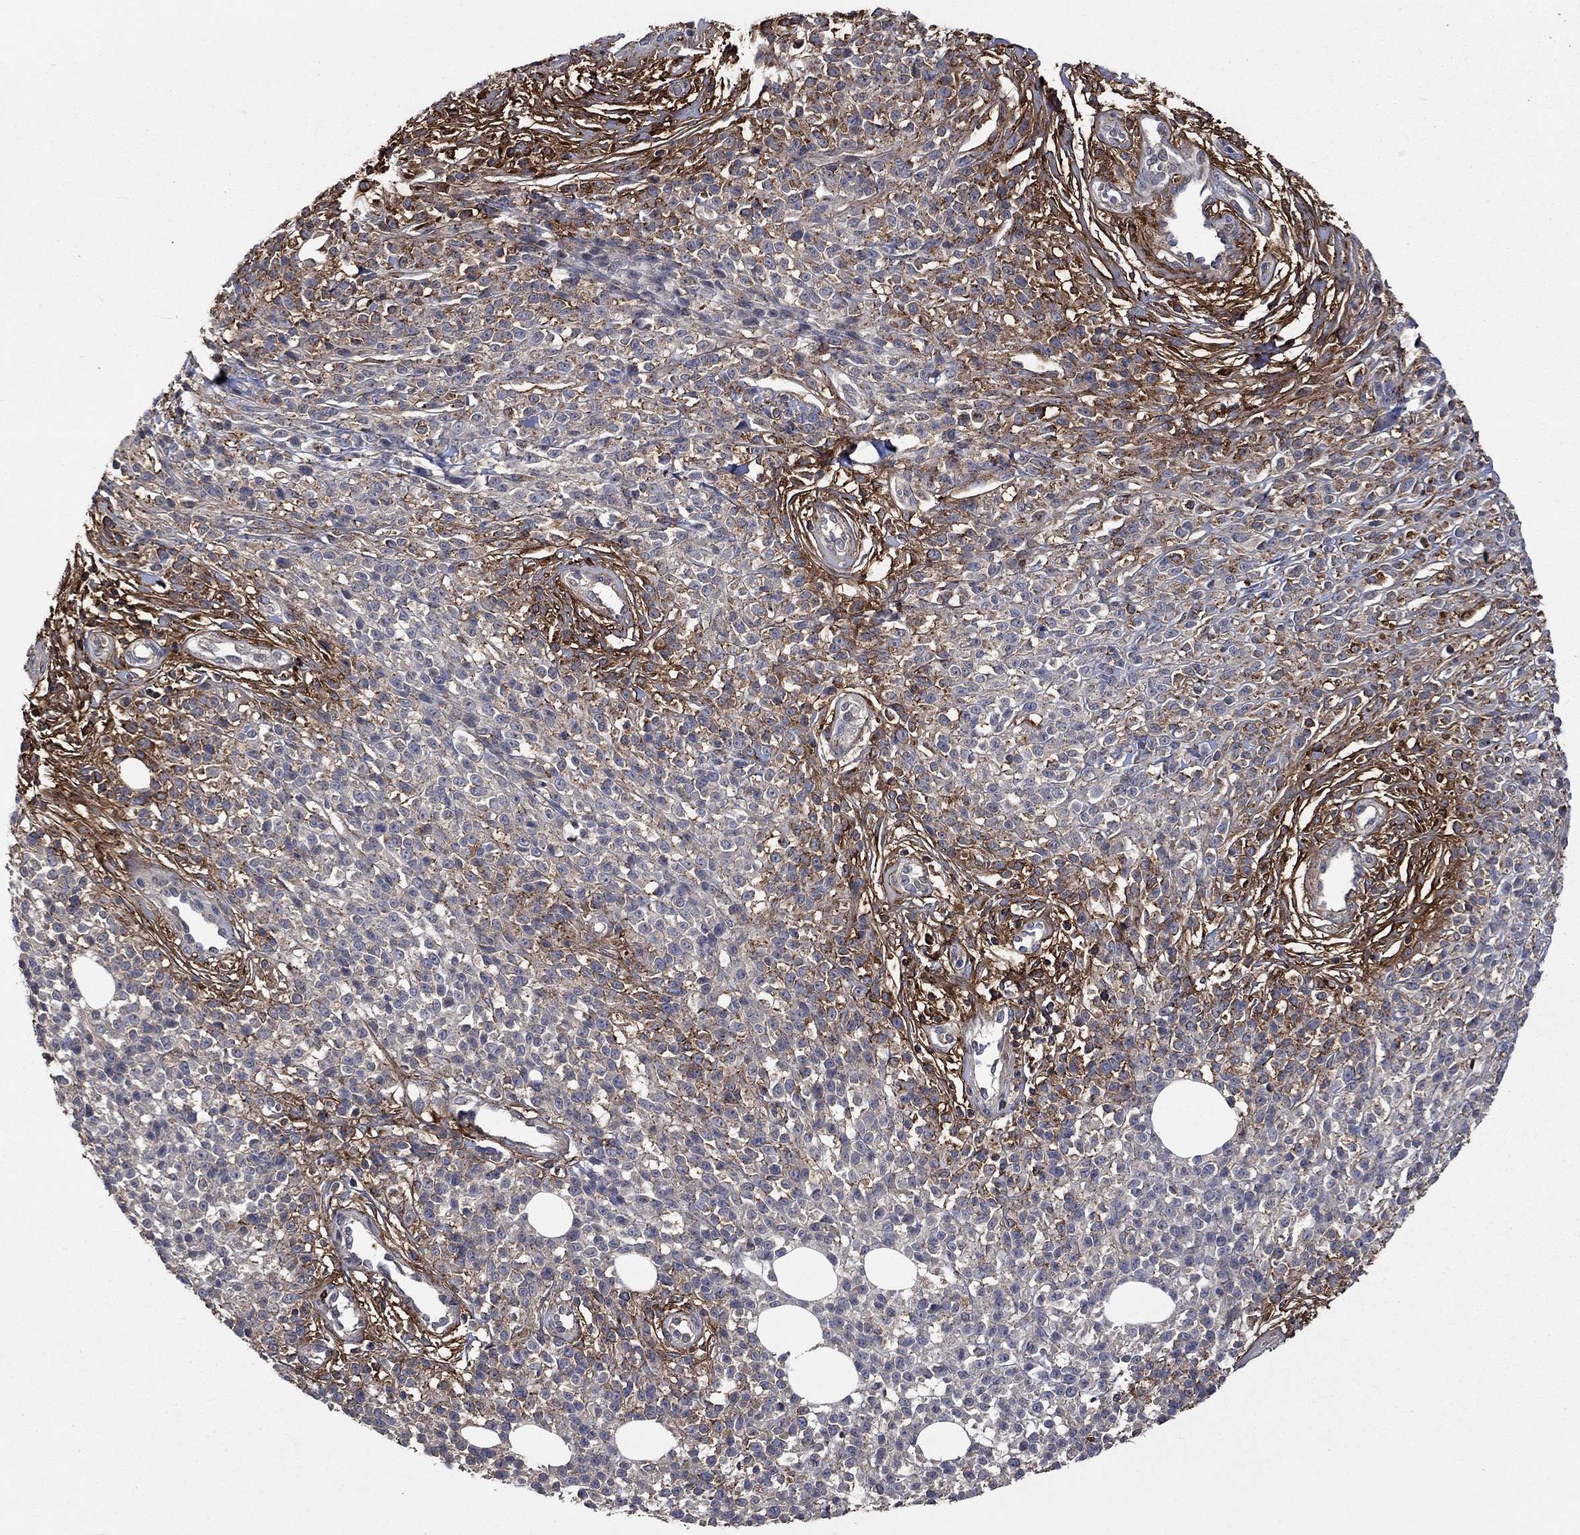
{"staining": {"intensity": "negative", "quantity": "none", "location": "none"}, "tissue": "melanoma", "cell_type": "Tumor cells", "image_type": "cancer", "snomed": [{"axis": "morphology", "description": "Malignant melanoma, NOS"}, {"axis": "topography", "description": "Skin"}, {"axis": "topography", "description": "Skin of trunk"}], "caption": "DAB immunohistochemical staining of human malignant melanoma exhibits no significant positivity in tumor cells.", "gene": "VCAN", "patient": {"sex": "male", "age": 74}}